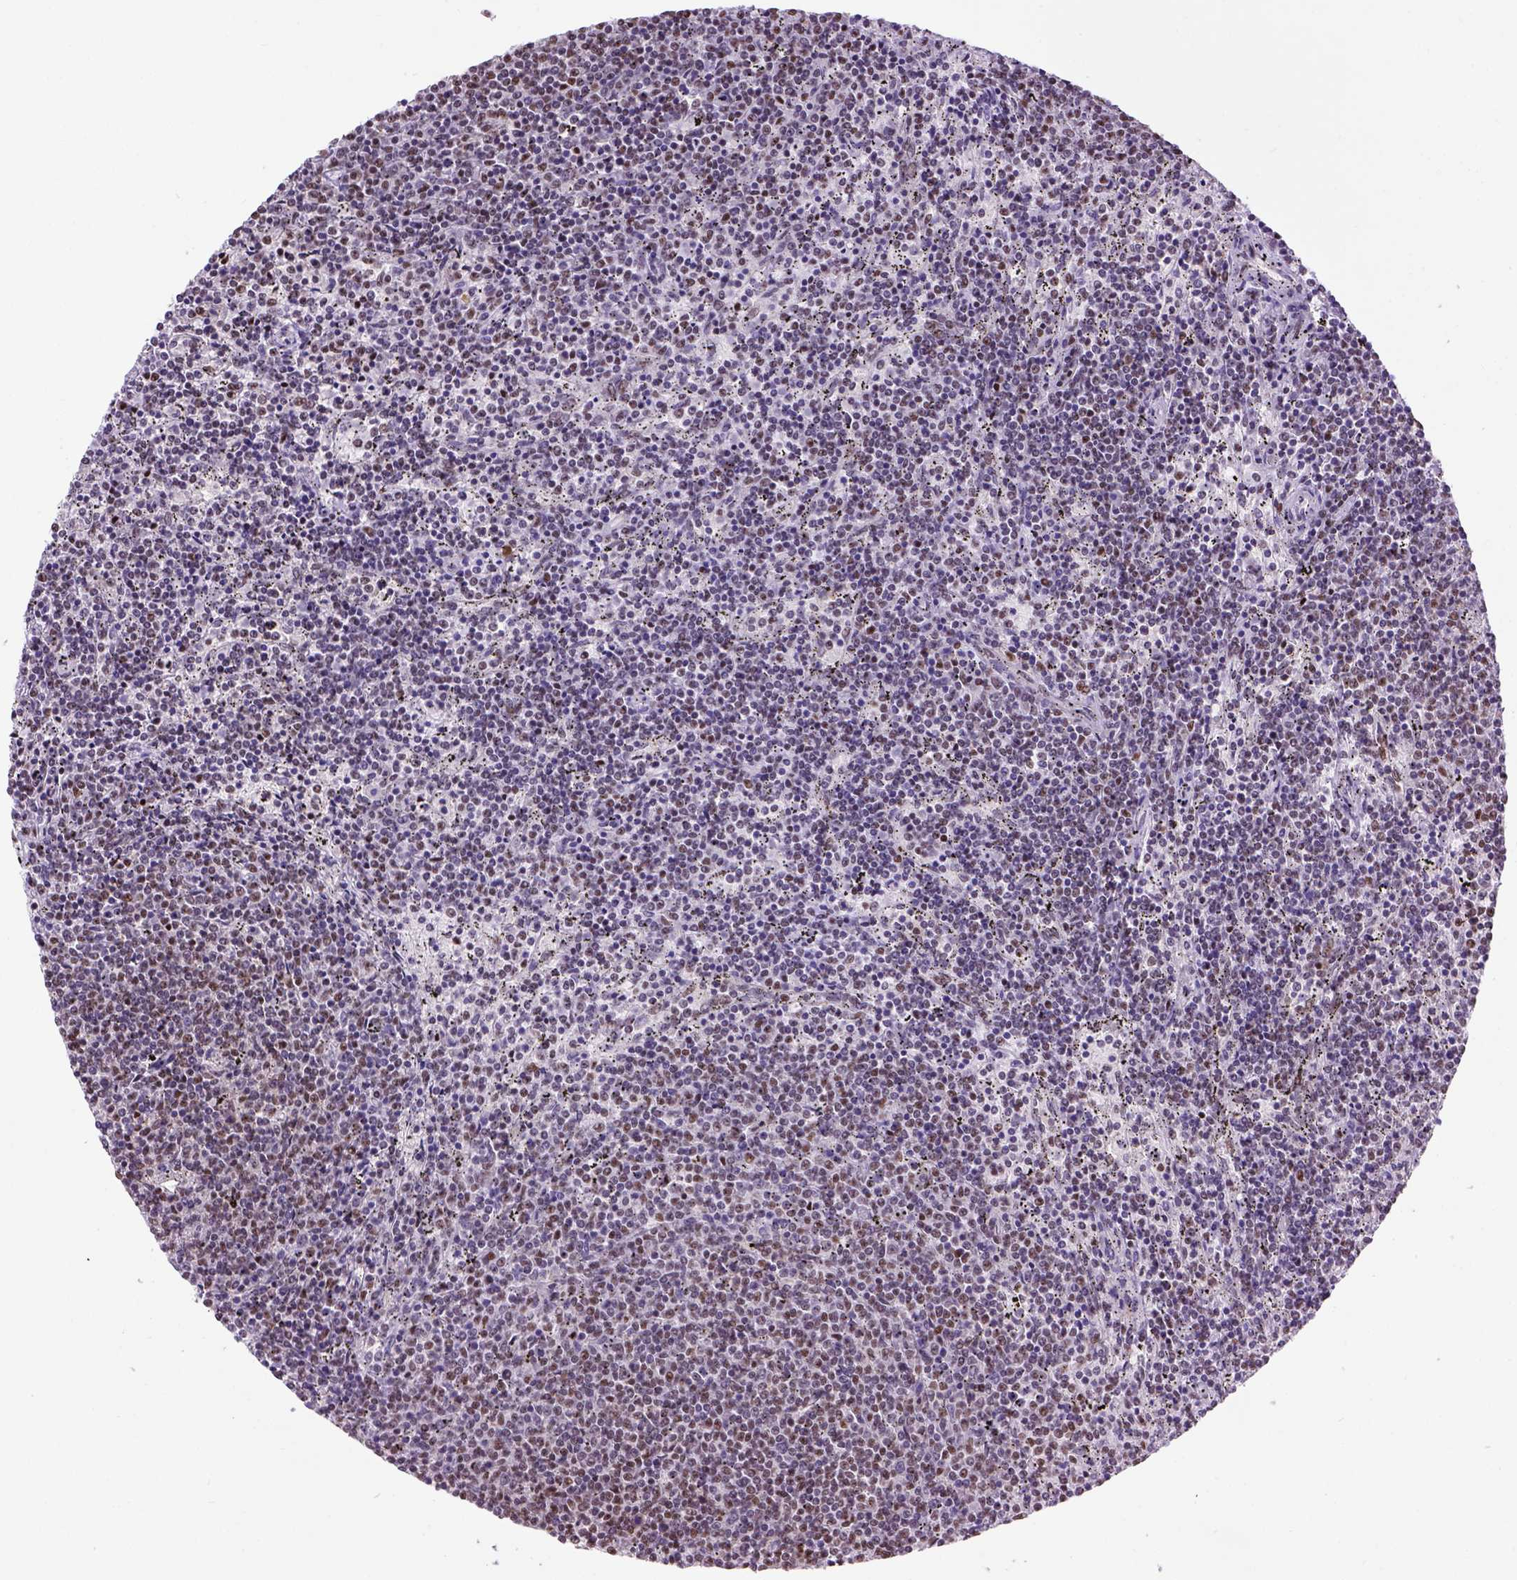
{"staining": {"intensity": "weak", "quantity": ">75%", "location": "nuclear"}, "tissue": "lymphoma", "cell_type": "Tumor cells", "image_type": "cancer", "snomed": [{"axis": "morphology", "description": "Malignant lymphoma, non-Hodgkin's type, Low grade"}, {"axis": "topography", "description": "Spleen"}], "caption": "Protein staining by IHC reveals weak nuclear expression in approximately >75% of tumor cells in malignant lymphoma, non-Hodgkin's type (low-grade).", "gene": "TBPL1", "patient": {"sex": "female", "age": 50}}